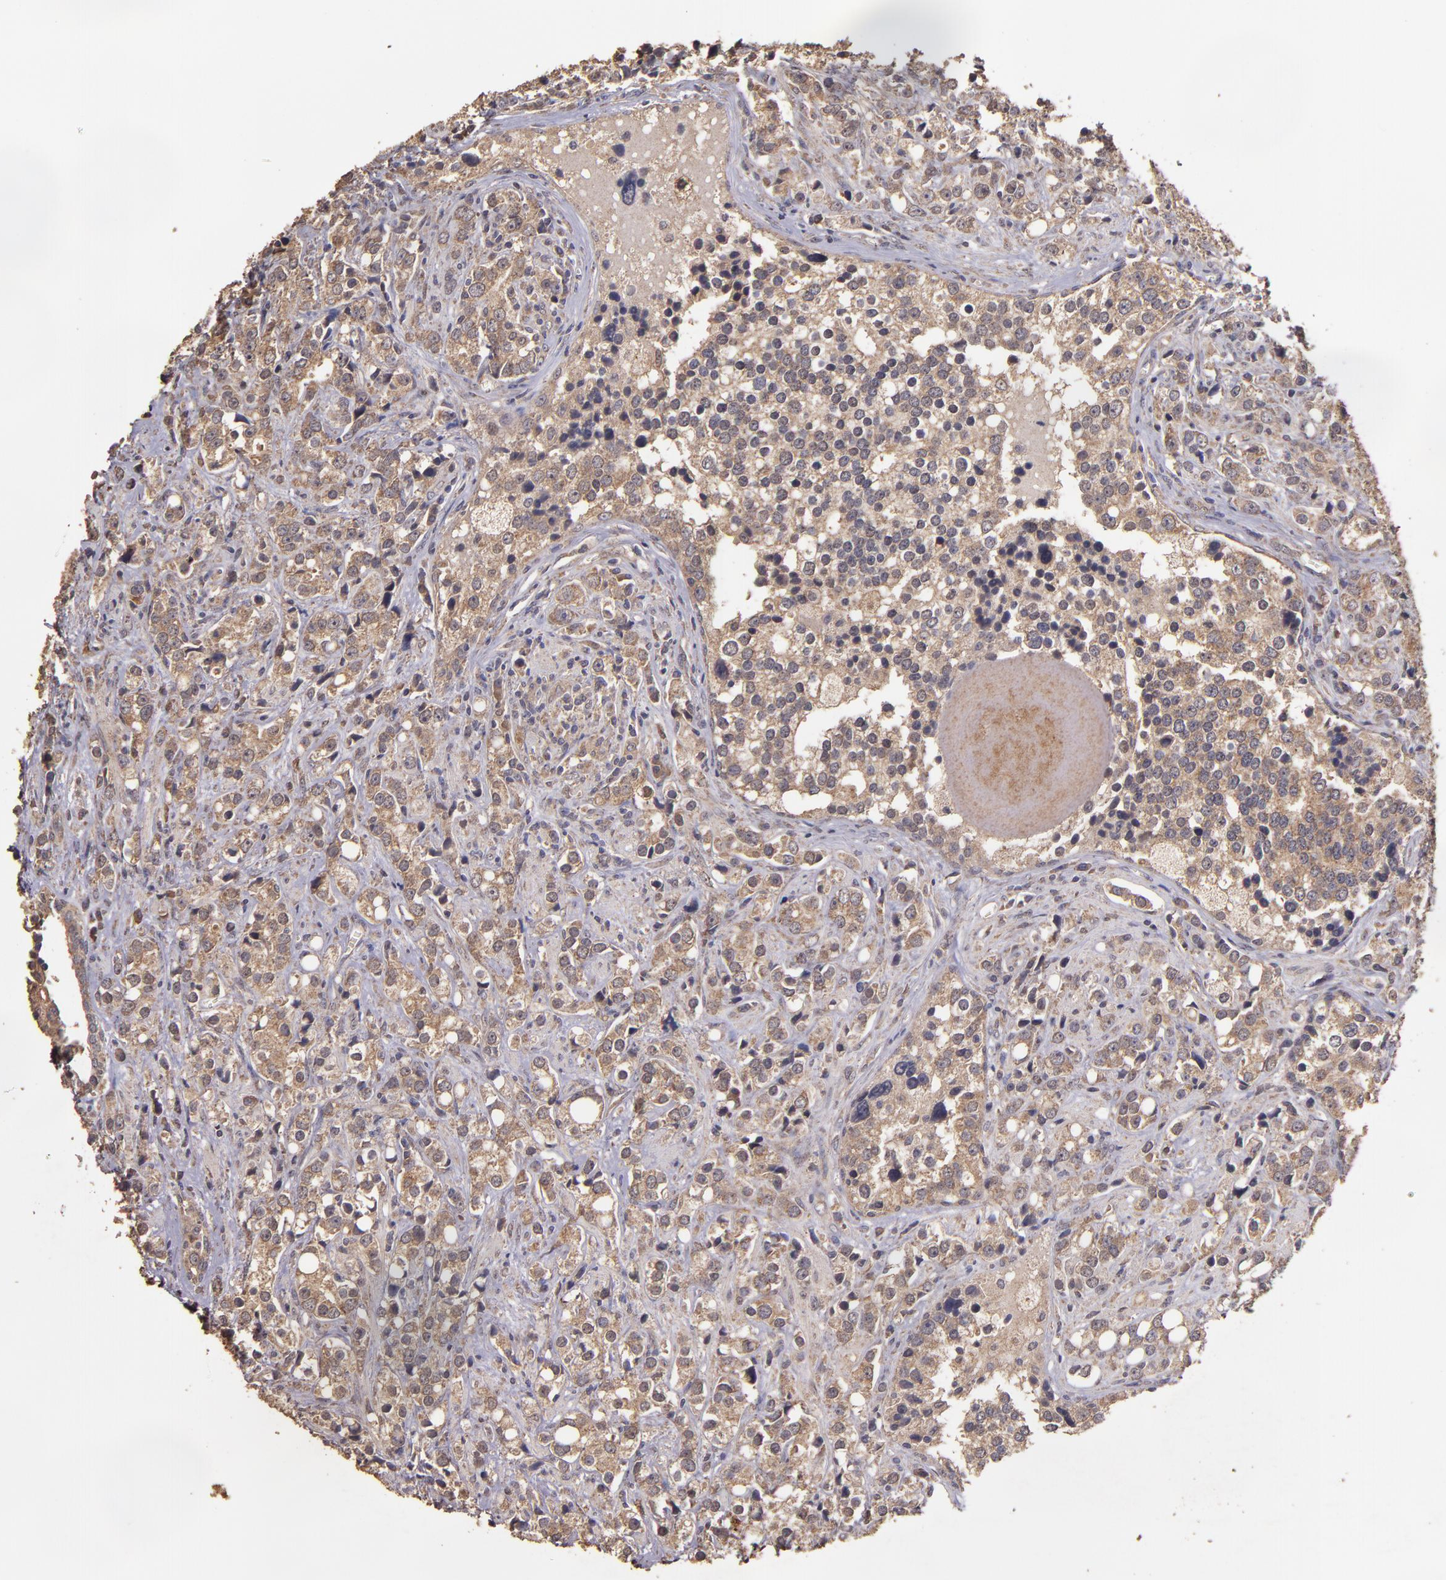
{"staining": {"intensity": "moderate", "quantity": ">75%", "location": "cytoplasmic/membranous"}, "tissue": "prostate cancer", "cell_type": "Tumor cells", "image_type": "cancer", "snomed": [{"axis": "morphology", "description": "Adenocarcinoma, High grade"}, {"axis": "topography", "description": "Prostate"}], "caption": "Protein expression analysis of human prostate high-grade adenocarcinoma reveals moderate cytoplasmic/membranous staining in approximately >75% of tumor cells.", "gene": "HECTD1", "patient": {"sex": "male", "age": 71}}